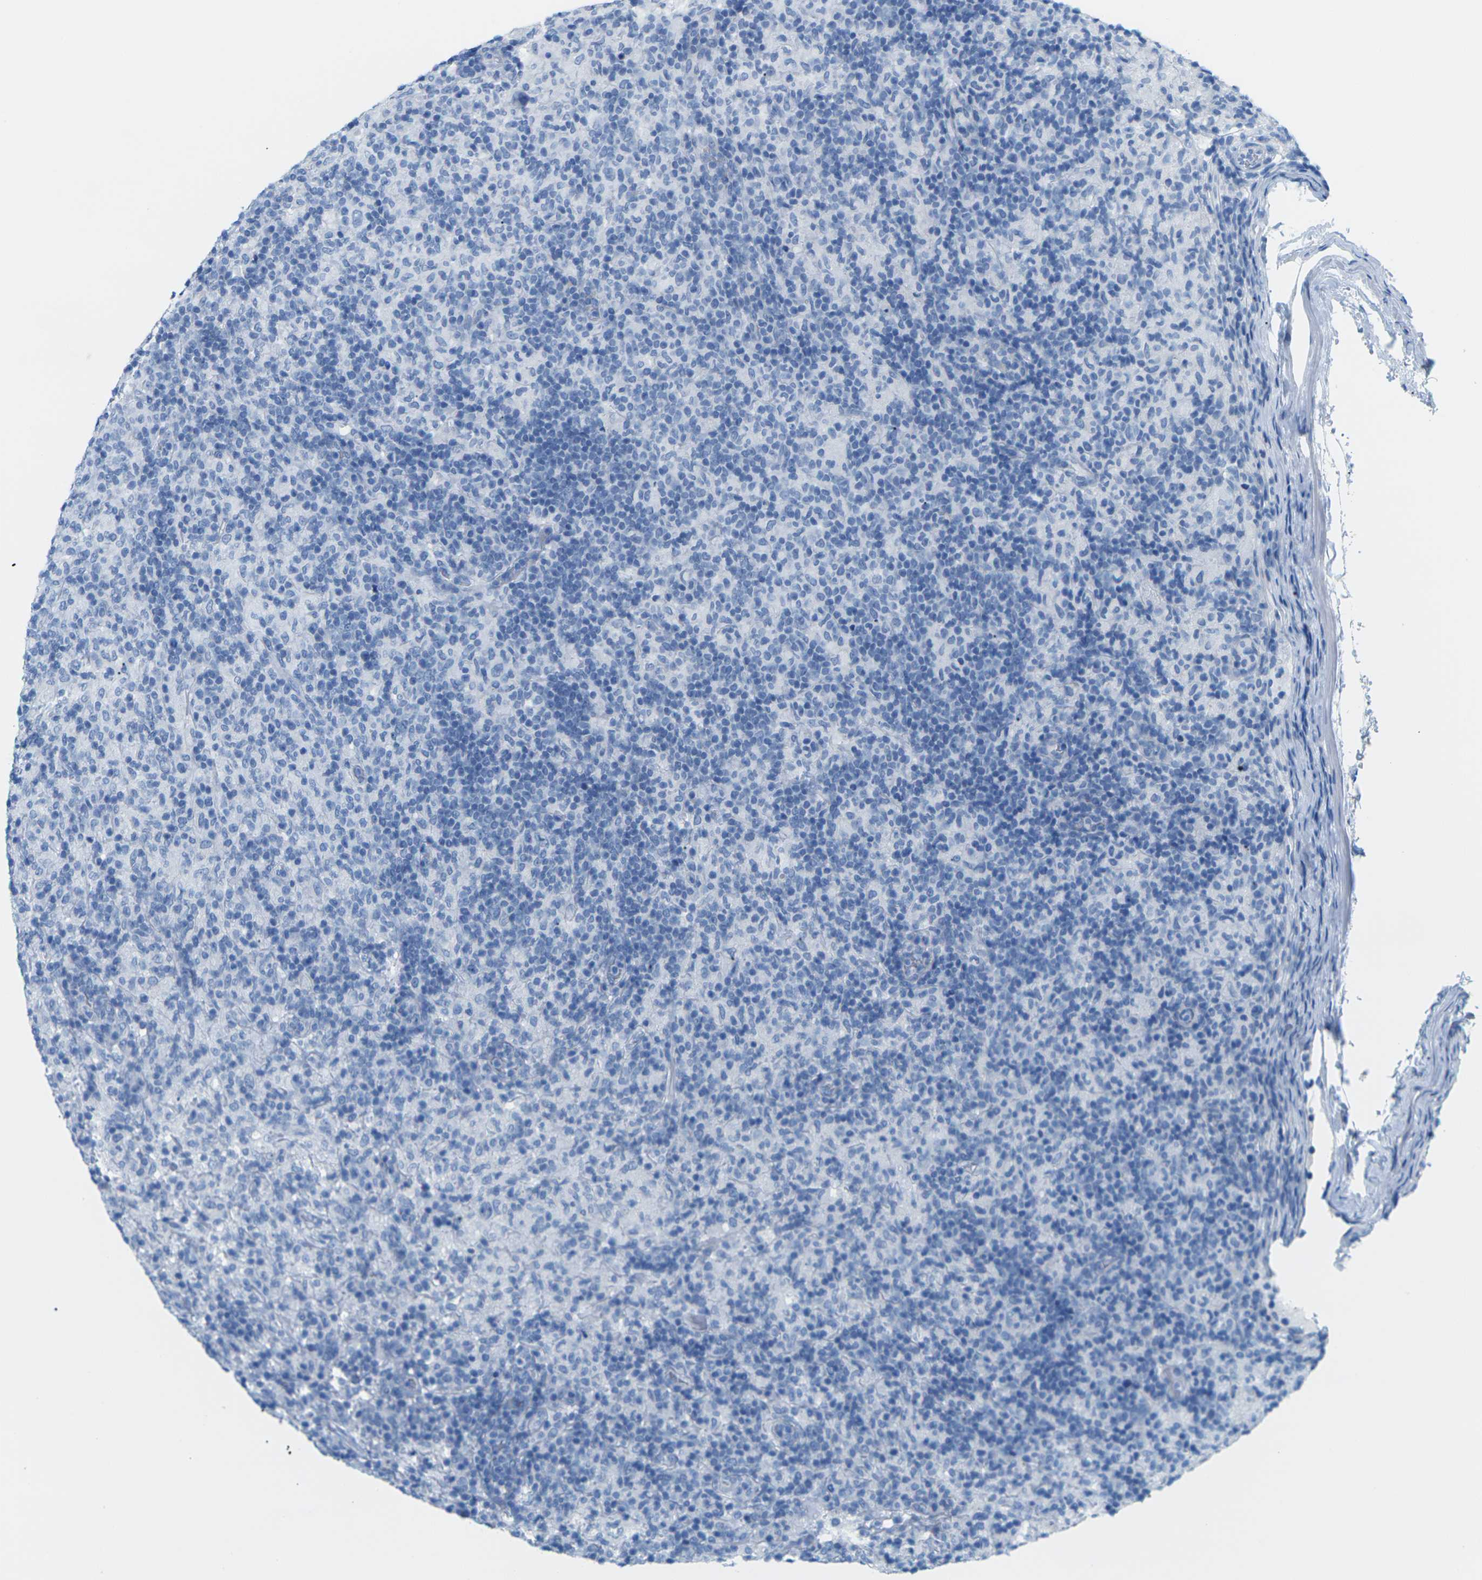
{"staining": {"intensity": "negative", "quantity": "none", "location": "none"}, "tissue": "lymphoma", "cell_type": "Tumor cells", "image_type": "cancer", "snomed": [{"axis": "morphology", "description": "Hodgkin's disease, NOS"}, {"axis": "topography", "description": "Lymph node"}], "caption": "Protein analysis of lymphoma exhibits no significant expression in tumor cells.", "gene": "SLC12A1", "patient": {"sex": "male", "age": 70}}